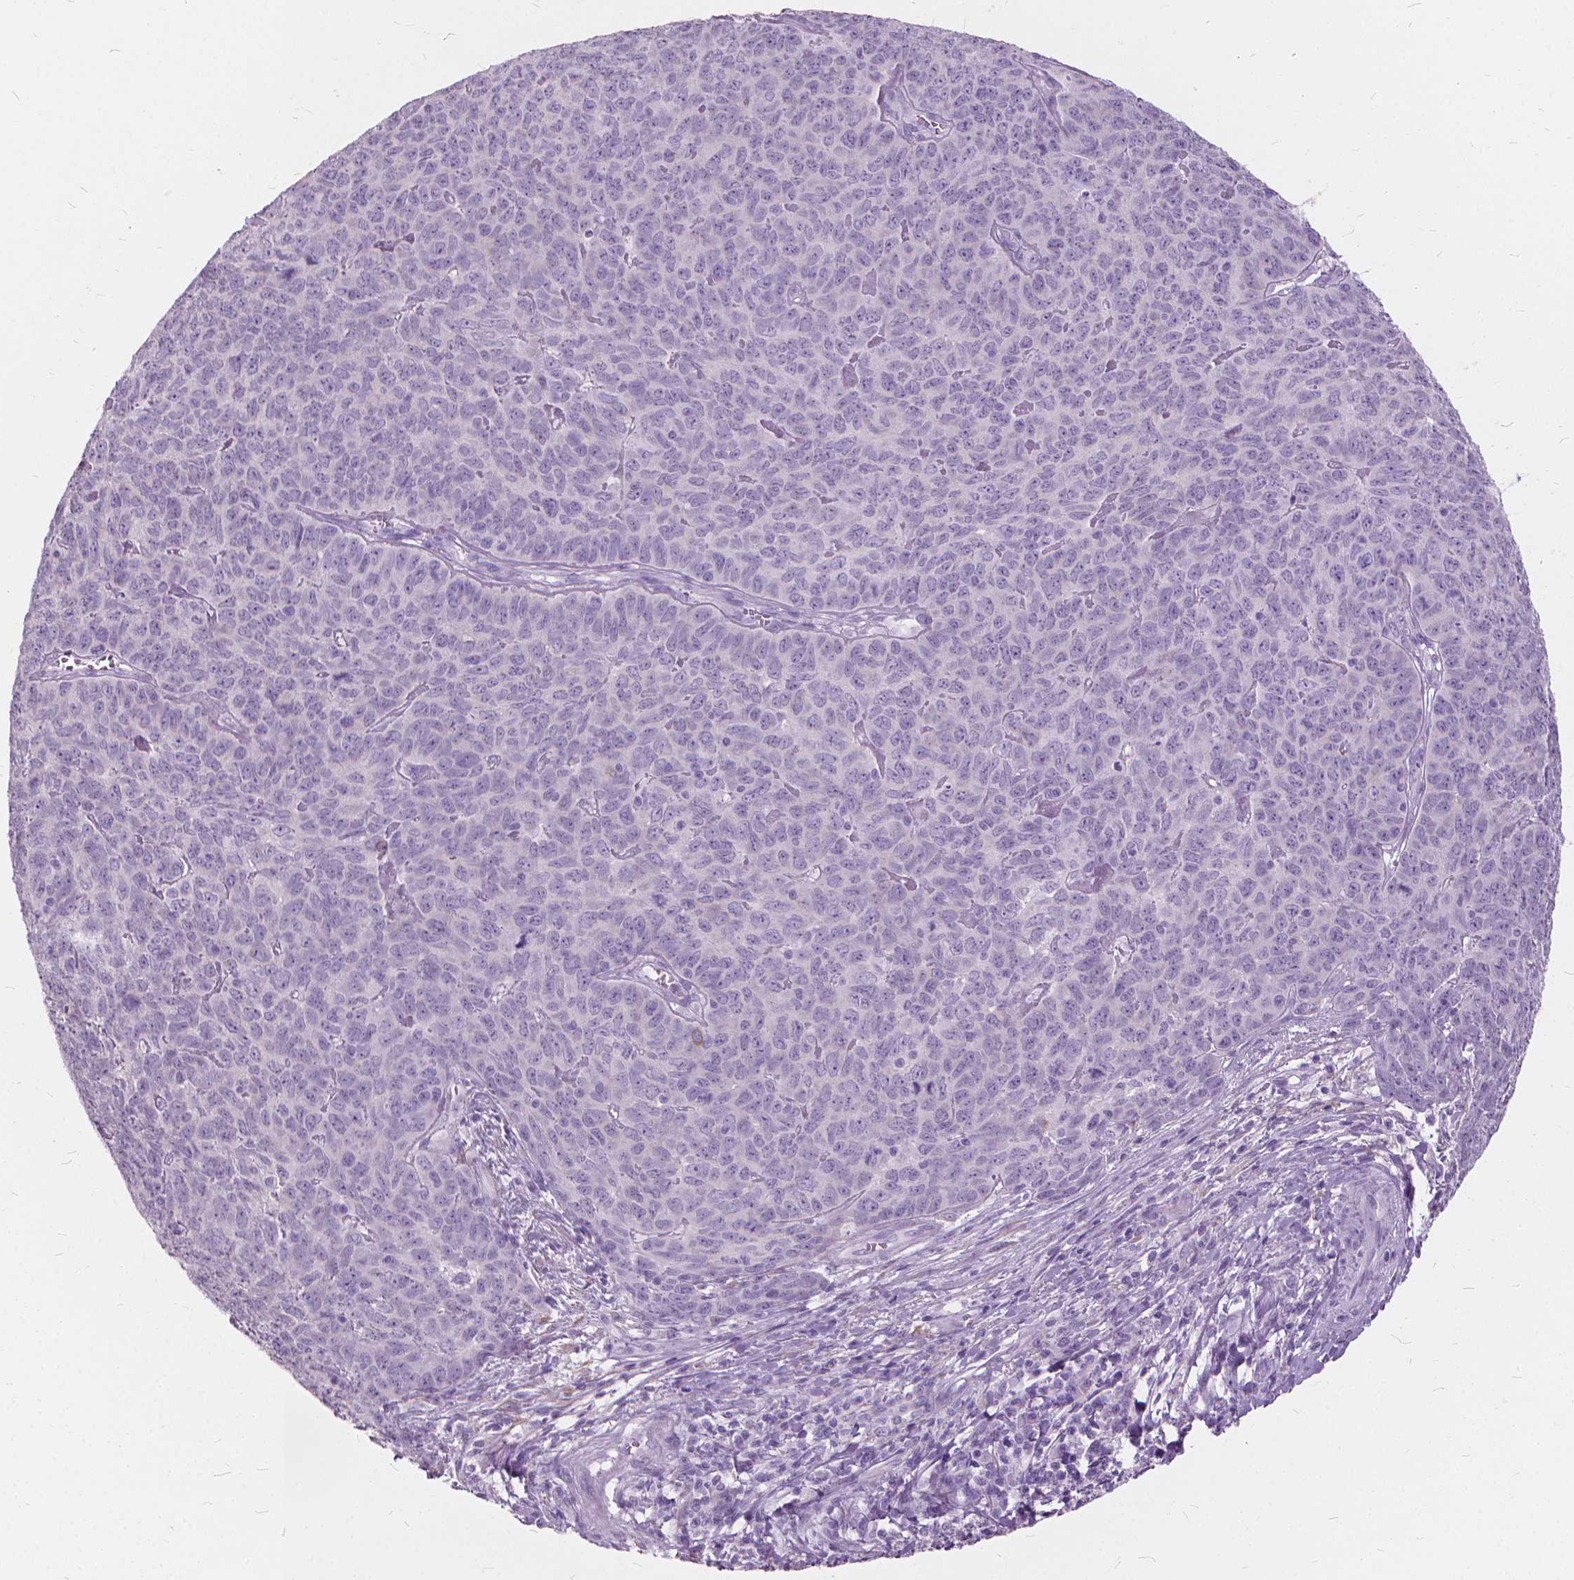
{"staining": {"intensity": "negative", "quantity": "none", "location": "none"}, "tissue": "skin cancer", "cell_type": "Tumor cells", "image_type": "cancer", "snomed": [{"axis": "morphology", "description": "Squamous cell carcinoma, NOS"}, {"axis": "topography", "description": "Skin"}, {"axis": "topography", "description": "Anal"}], "caption": "A high-resolution image shows IHC staining of skin squamous cell carcinoma, which exhibits no significant positivity in tumor cells. The staining was performed using DAB to visualize the protein expression in brown, while the nuclei were stained in blue with hematoxylin (Magnification: 20x).", "gene": "DNM1", "patient": {"sex": "female", "age": 51}}